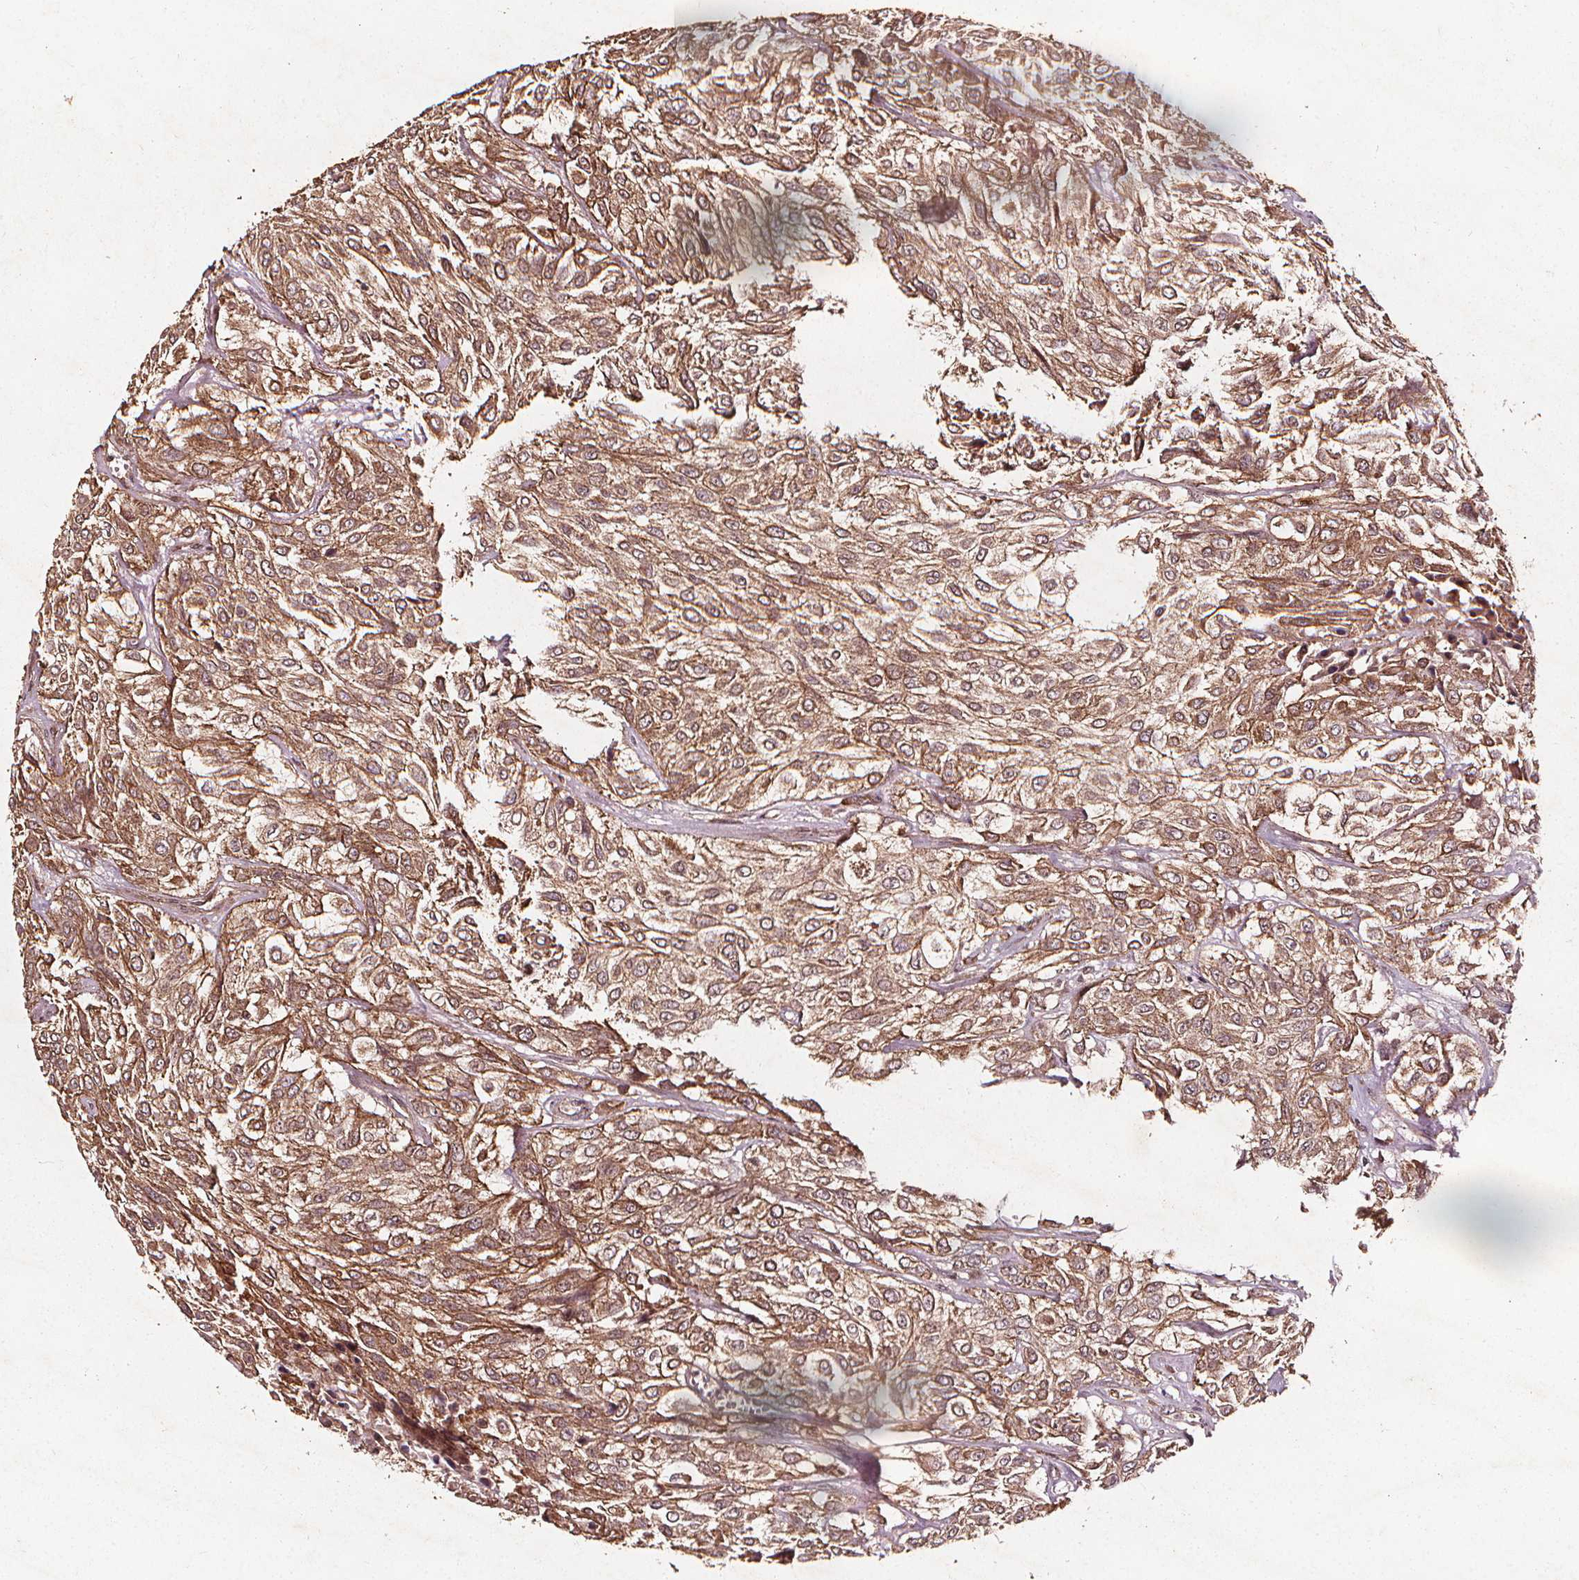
{"staining": {"intensity": "moderate", "quantity": ">75%", "location": "cytoplasmic/membranous"}, "tissue": "urothelial cancer", "cell_type": "Tumor cells", "image_type": "cancer", "snomed": [{"axis": "morphology", "description": "Urothelial carcinoma, High grade"}, {"axis": "topography", "description": "Urinary bladder"}], "caption": "DAB (3,3'-diaminobenzidine) immunohistochemical staining of urothelial carcinoma (high-grade) shows moderate cytoplasmic/membranous protein staining in approximately >75% of tumor cells.", "gene": "ABCA1", "patient": {"sex": "male", "age": 57}}